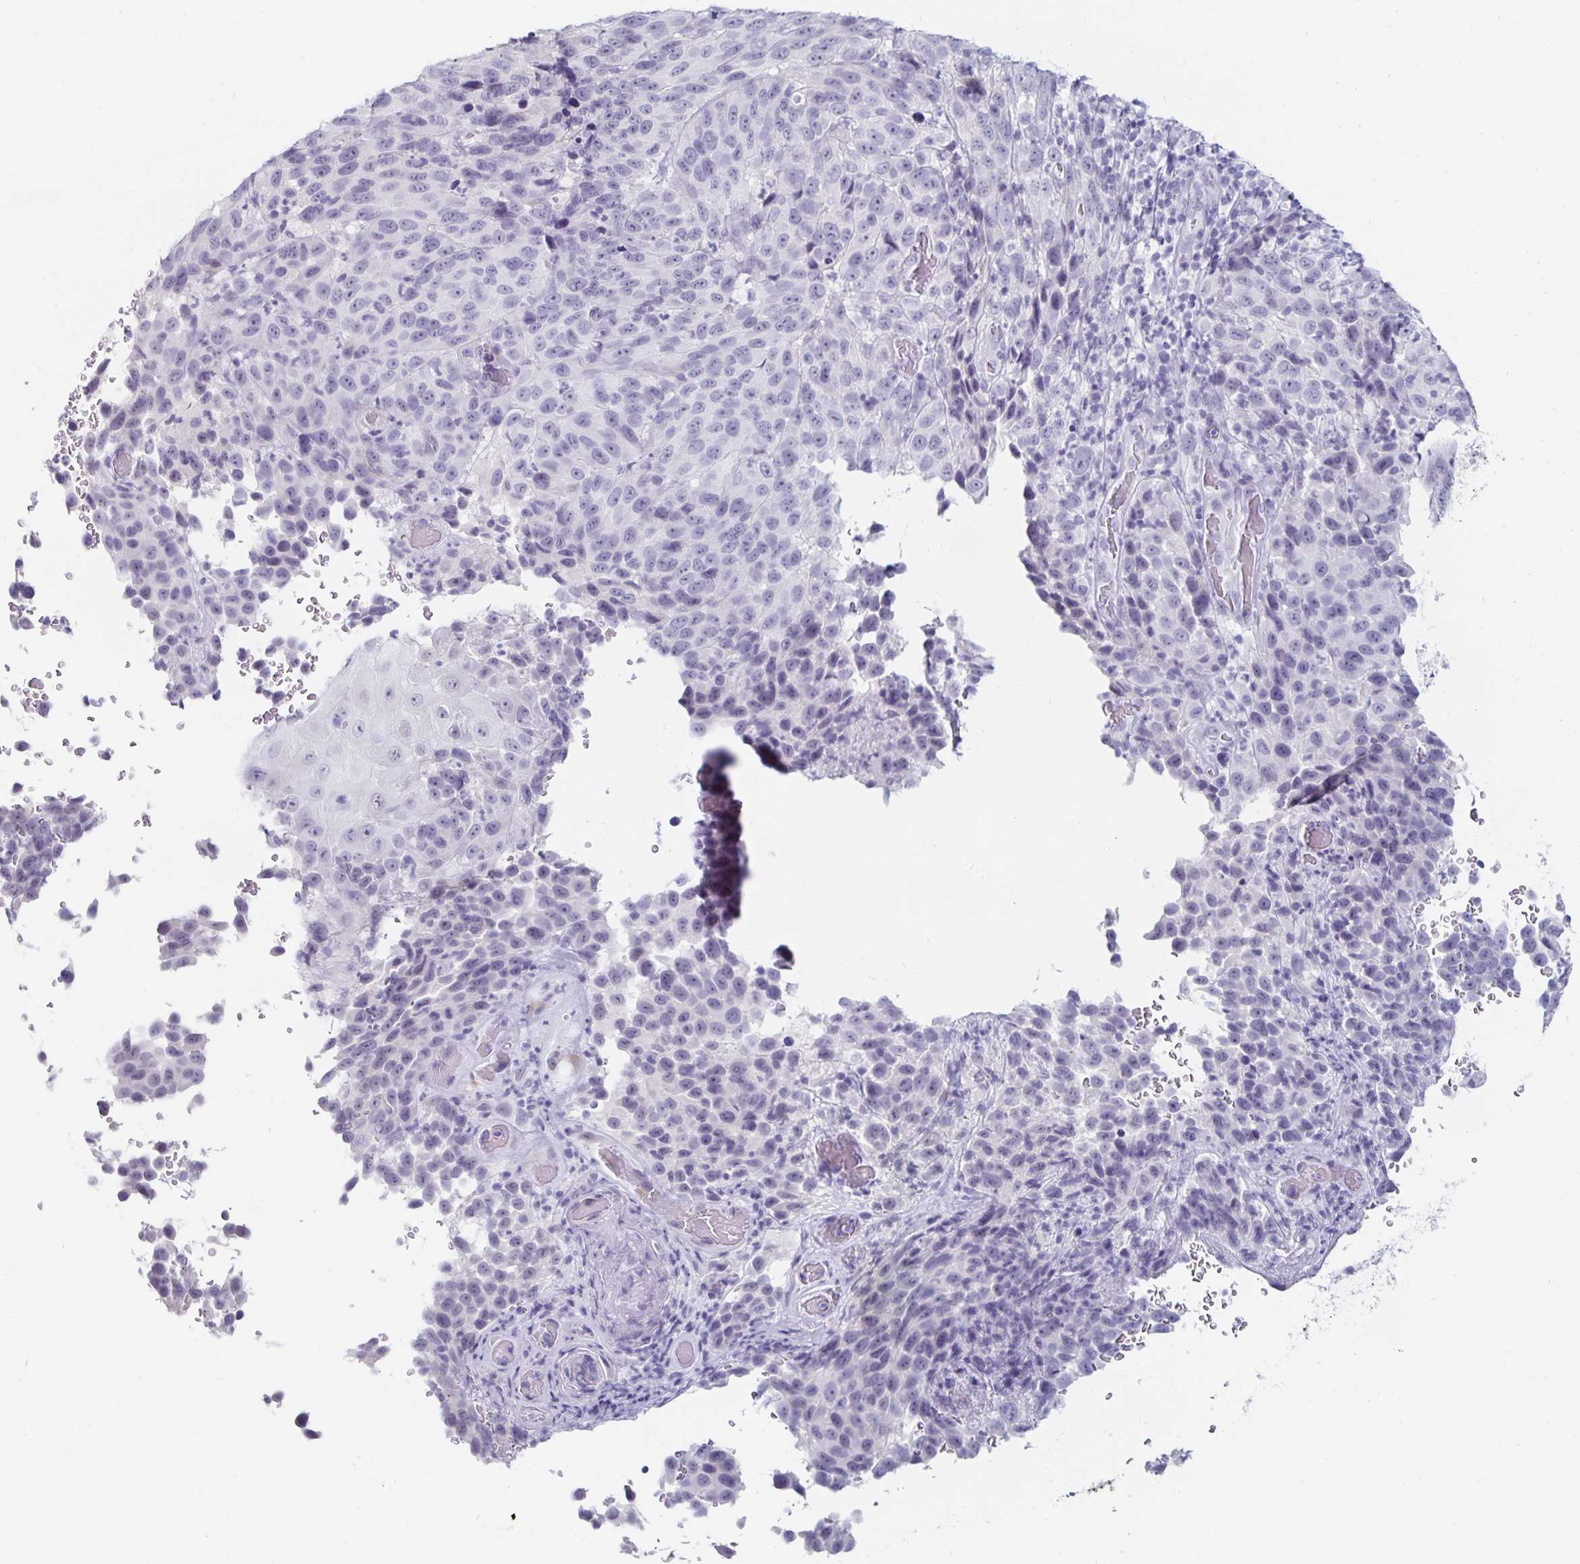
{"staining": {"intensity": "negative", "quantity": "none", "location": "none"}, "tissue": "melanoma", "cell_type": "Tumor cells", "image_type": "cancer", "snomed": [{"axis": "morphology", "description": "Malignant melanoma, NOS"}, {"axis": "topography", "description": "Skin"}], "caption": "DAB (3,3'-diaminobenzidine) immunohistochemical staining of melanoma displays no significant staining in tumor cells.", "gene": "KCNQ2", "patient": {"sex": "male", "age": 85}}